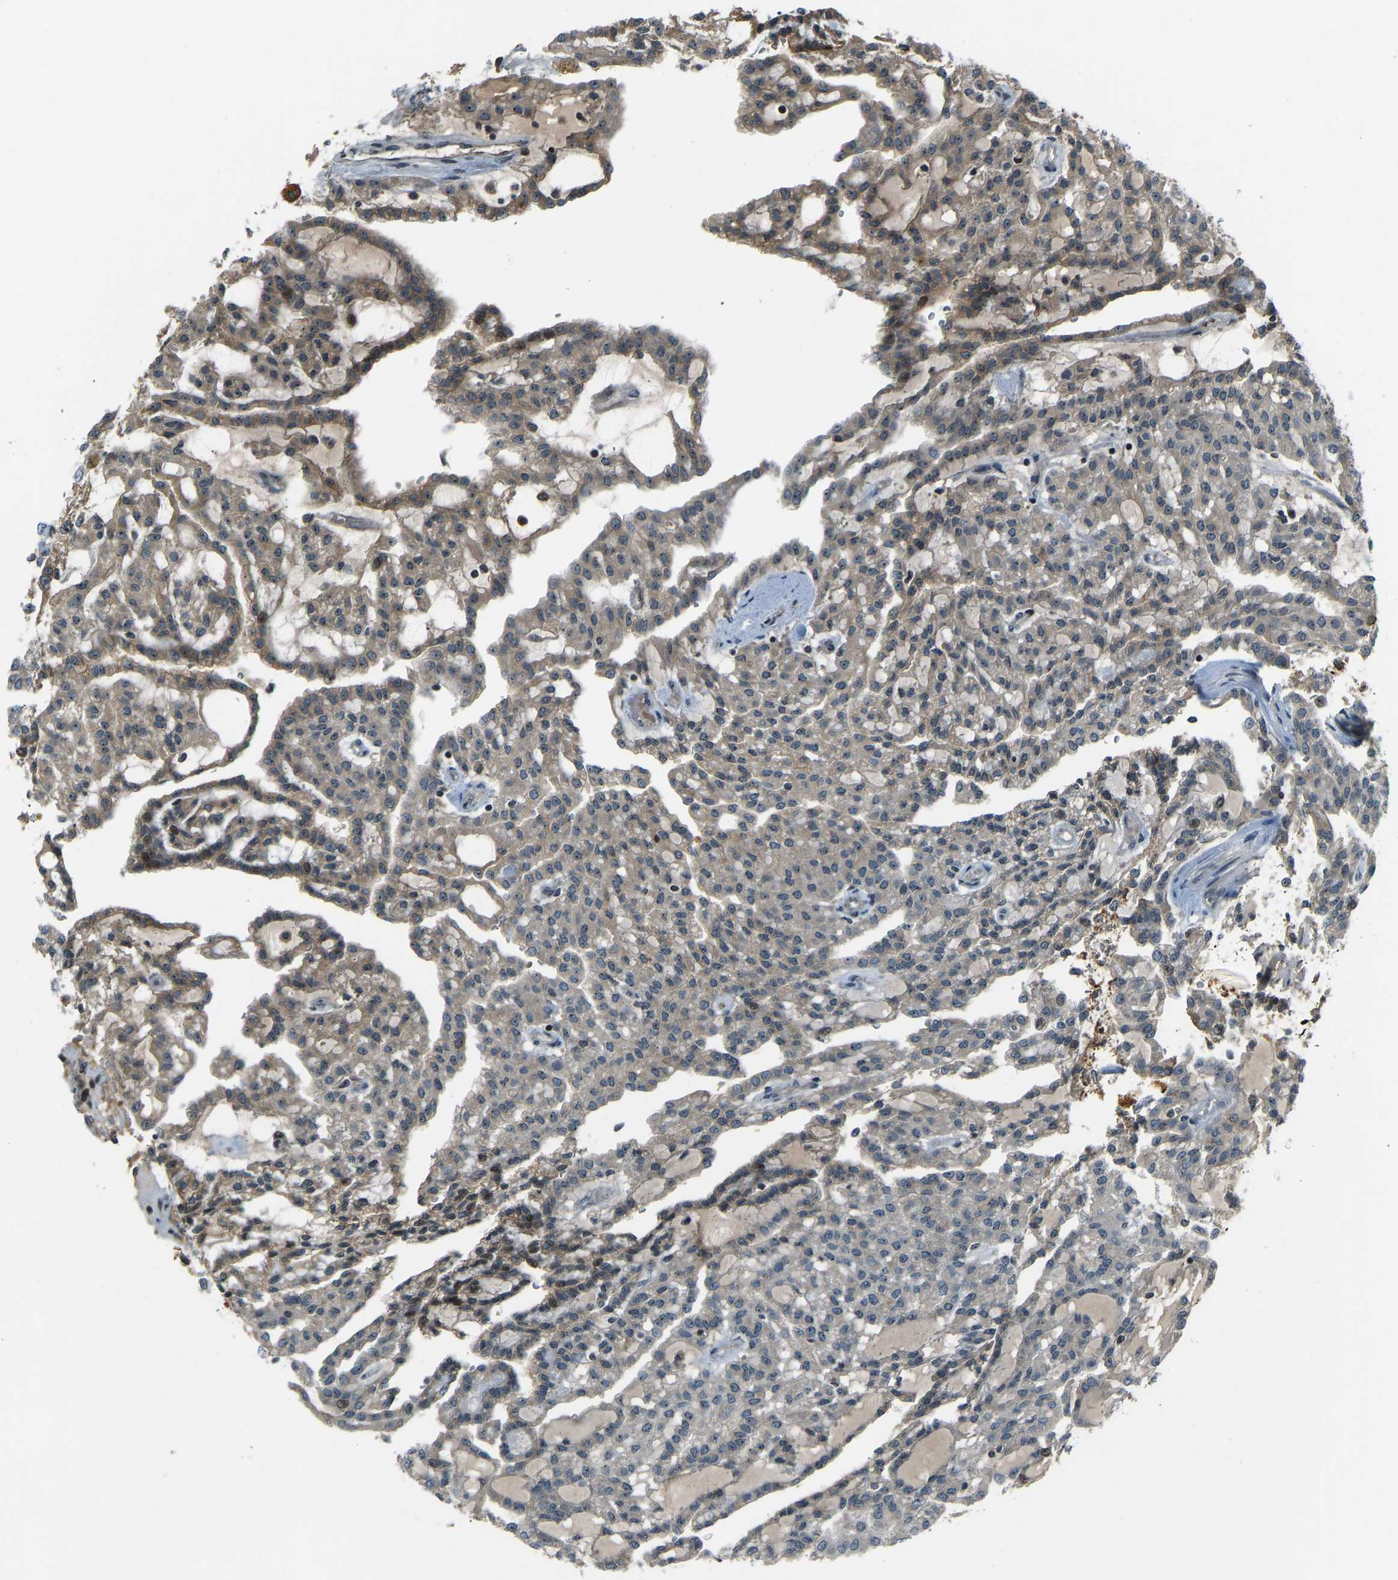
{"staining": {"intensity": "moderate", "quantity": "25%-75%", "location": "cytoplasmic/membranous"}, "tissue": "renal cancer", "cell_type": "Tumor cells", "image_type": "cancer", "snomed": [{"axis": "morphology", "description": "Adenocarcinoma, NOS"}, {"axis": "topography", "description": "Kidney"}], "caption": "Brown immunohistochemical staining in human renal adenocarcinoma reveals moderate cytoplasmic/membranous expression in approximately 25%-75% of tumor cells.", "gene": "SVOPL", "patient": {"sex": "male", "age": 63}}